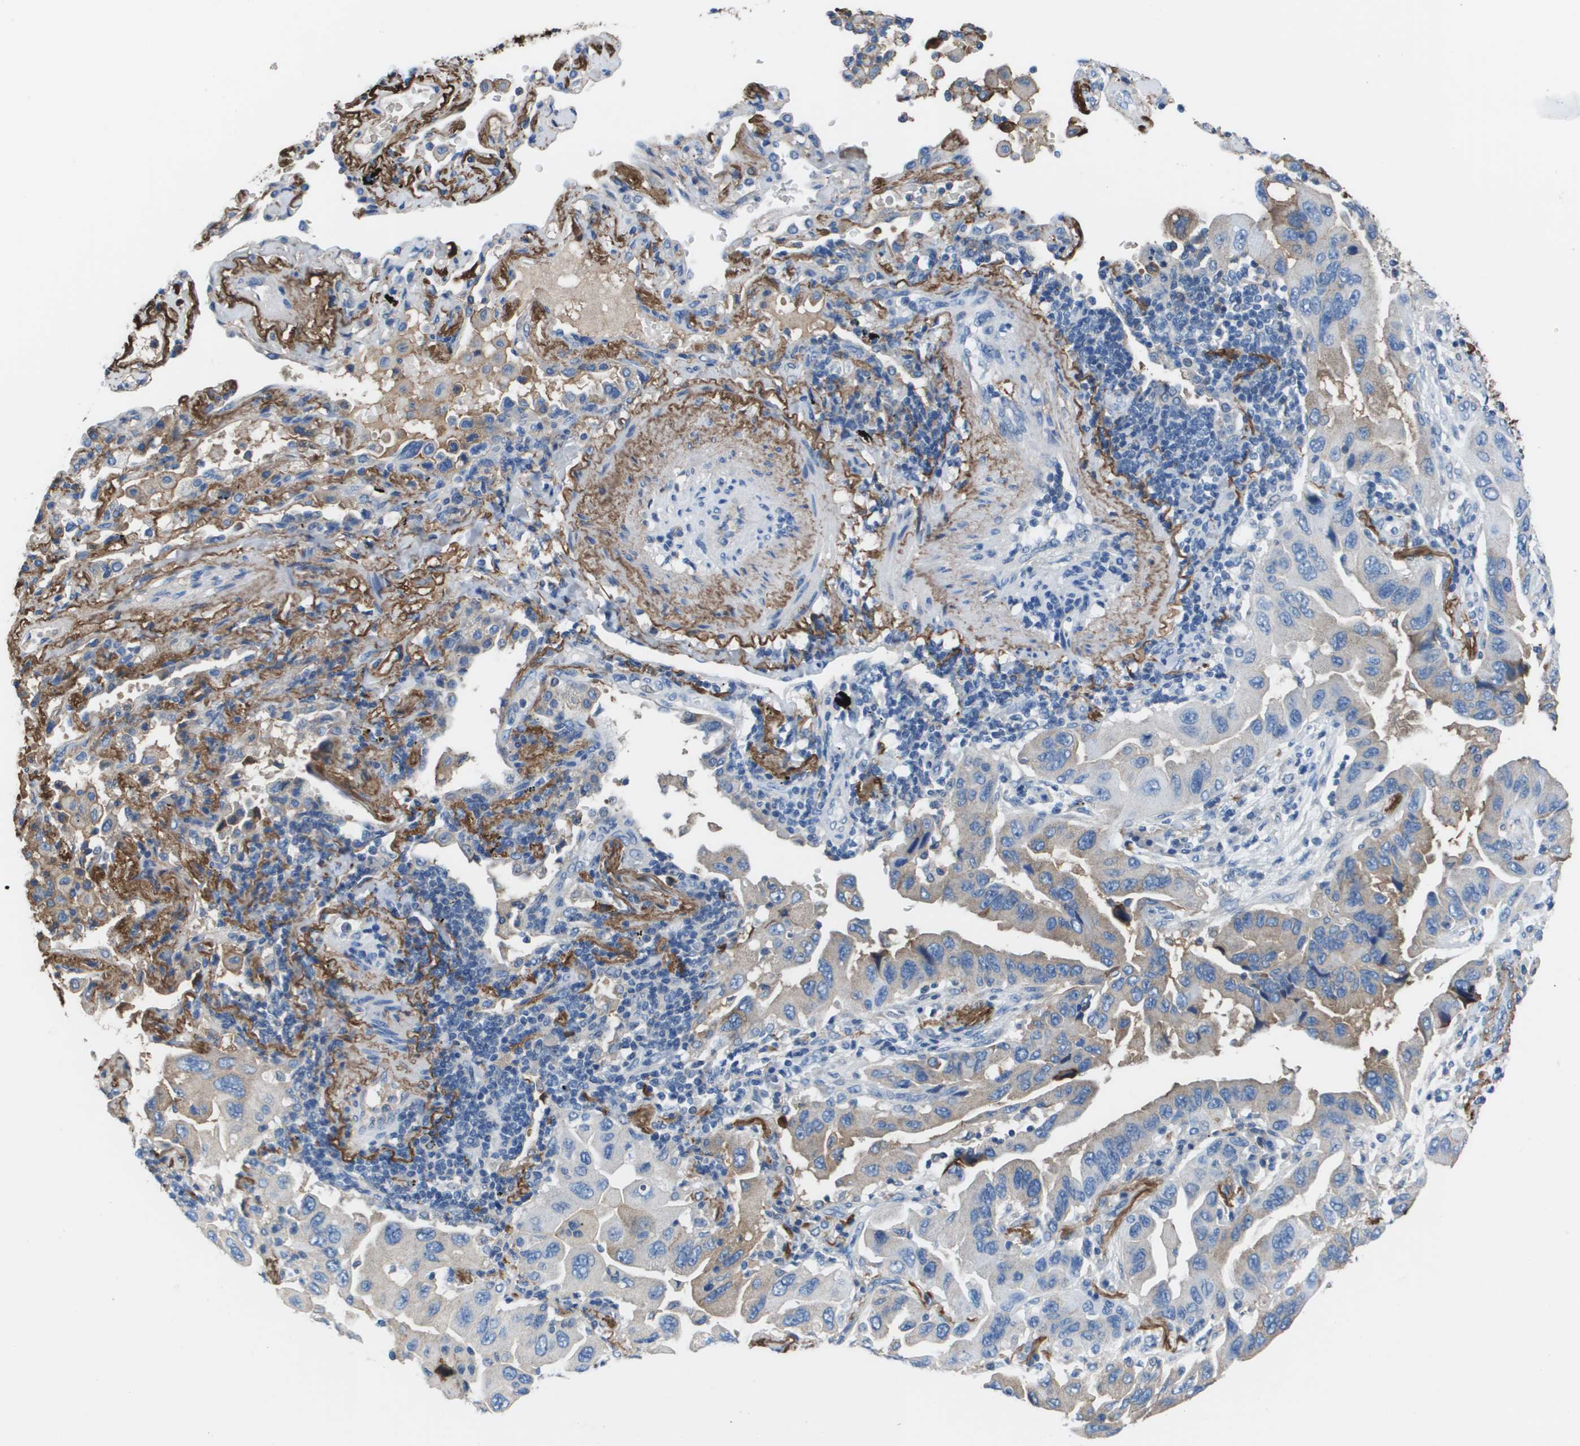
{"staining": {"intensity": "weak", "quantity": "<25%", "location": "cytoplasmic/membranous"}, "tissue": "lung cancer", "cell_type": "Tumor cells", "image_type": "cancer", "snomed": [{"axis": "morphology", "description": "Adenocarcinoma, NOS"}, {"axis": "topography", "description": "Lung"}], "caption": "The photomicrograph displays no significant staining in tumor cells of lung cancer. The staining was performed using DAB to visualize the protein expression in brown, while the nuclei were stained in blue with hematoxylin (Magnification: 20x).", "gene": "VTN", "patient": {"sex": "female", "age": 65}}